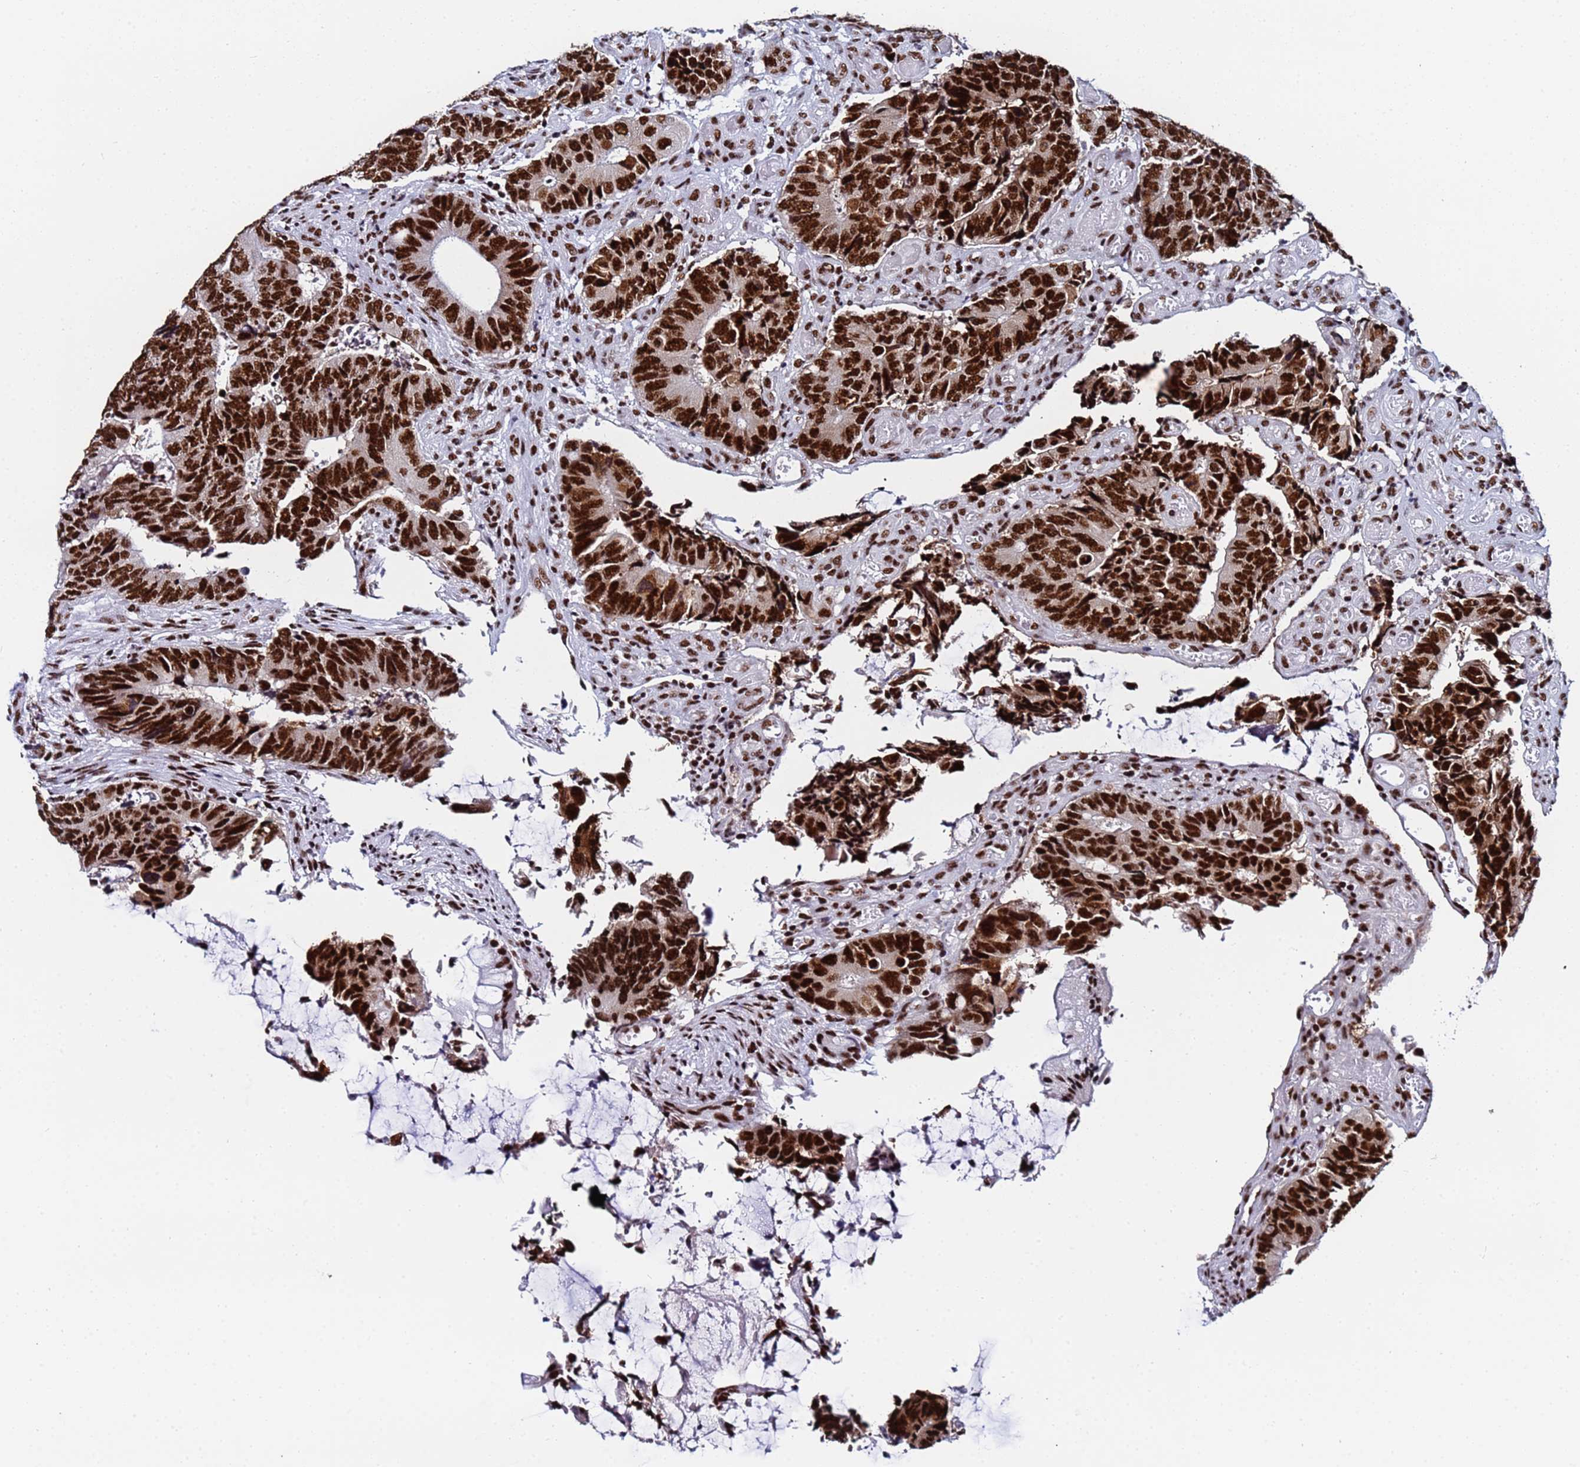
{"staining": {"intensity": "strong", "quantity": ">75%", "location": "nuclear"}, "tissue": "colorectal cancer", "cell_type": "Tumor cells", "image_type": "cancer", "snomed": [{"axis": "morphology", "description": "Adenocarcinoma, NOS"}, {"axis": "topography", "description": "Colon"}], "caption": "Tumor cells reveal high levels of strong nuclear expression in about >75% of cells in human colorectal adenocarcinoma.", "gene": "SNRPA1", "patient": {"sex": "male", "age": 87}}